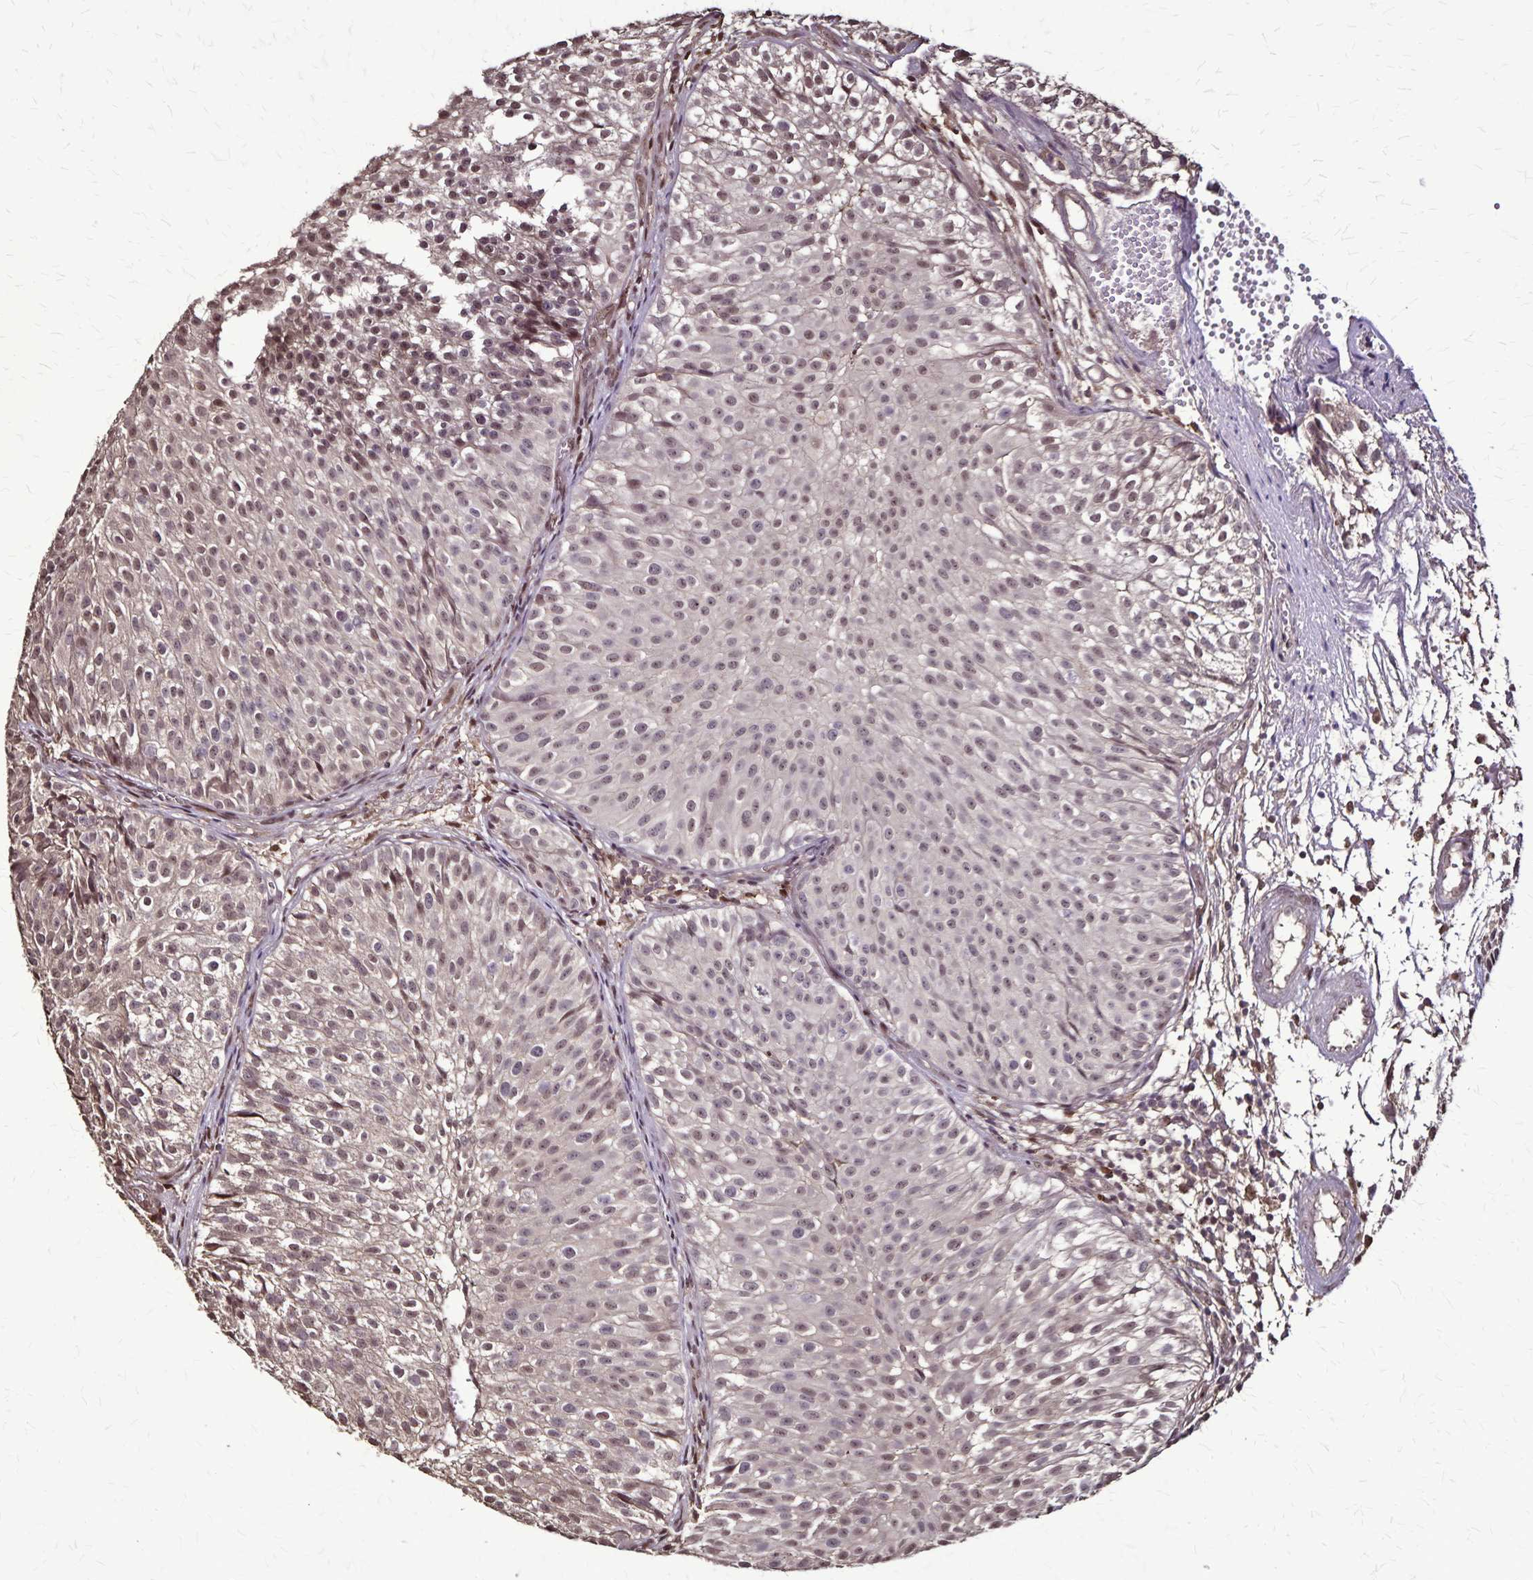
{"staining": {"intensity": "weak", "quantity": "25%-75%", "location": "nuclear"}, "tissue": "urothelial cancer", "cell_type": "Tumor cells", "image_type": "cancer", "snomed": [{"axis": "morphology", "description": "Urothelial carcinoma, Low grade"}, {"axis": "topography", "description": "Urinary bladder"}], "caption": "Protein analysis of urothelial cancer tissue shows weak nuclear positivity in approximately 25%-75% of tumor cells. (Brightfield microscopy of DAB IHC at high magnification).", "gene": "CHMP1B", "patient": {"sex": "male", "age": 70}}